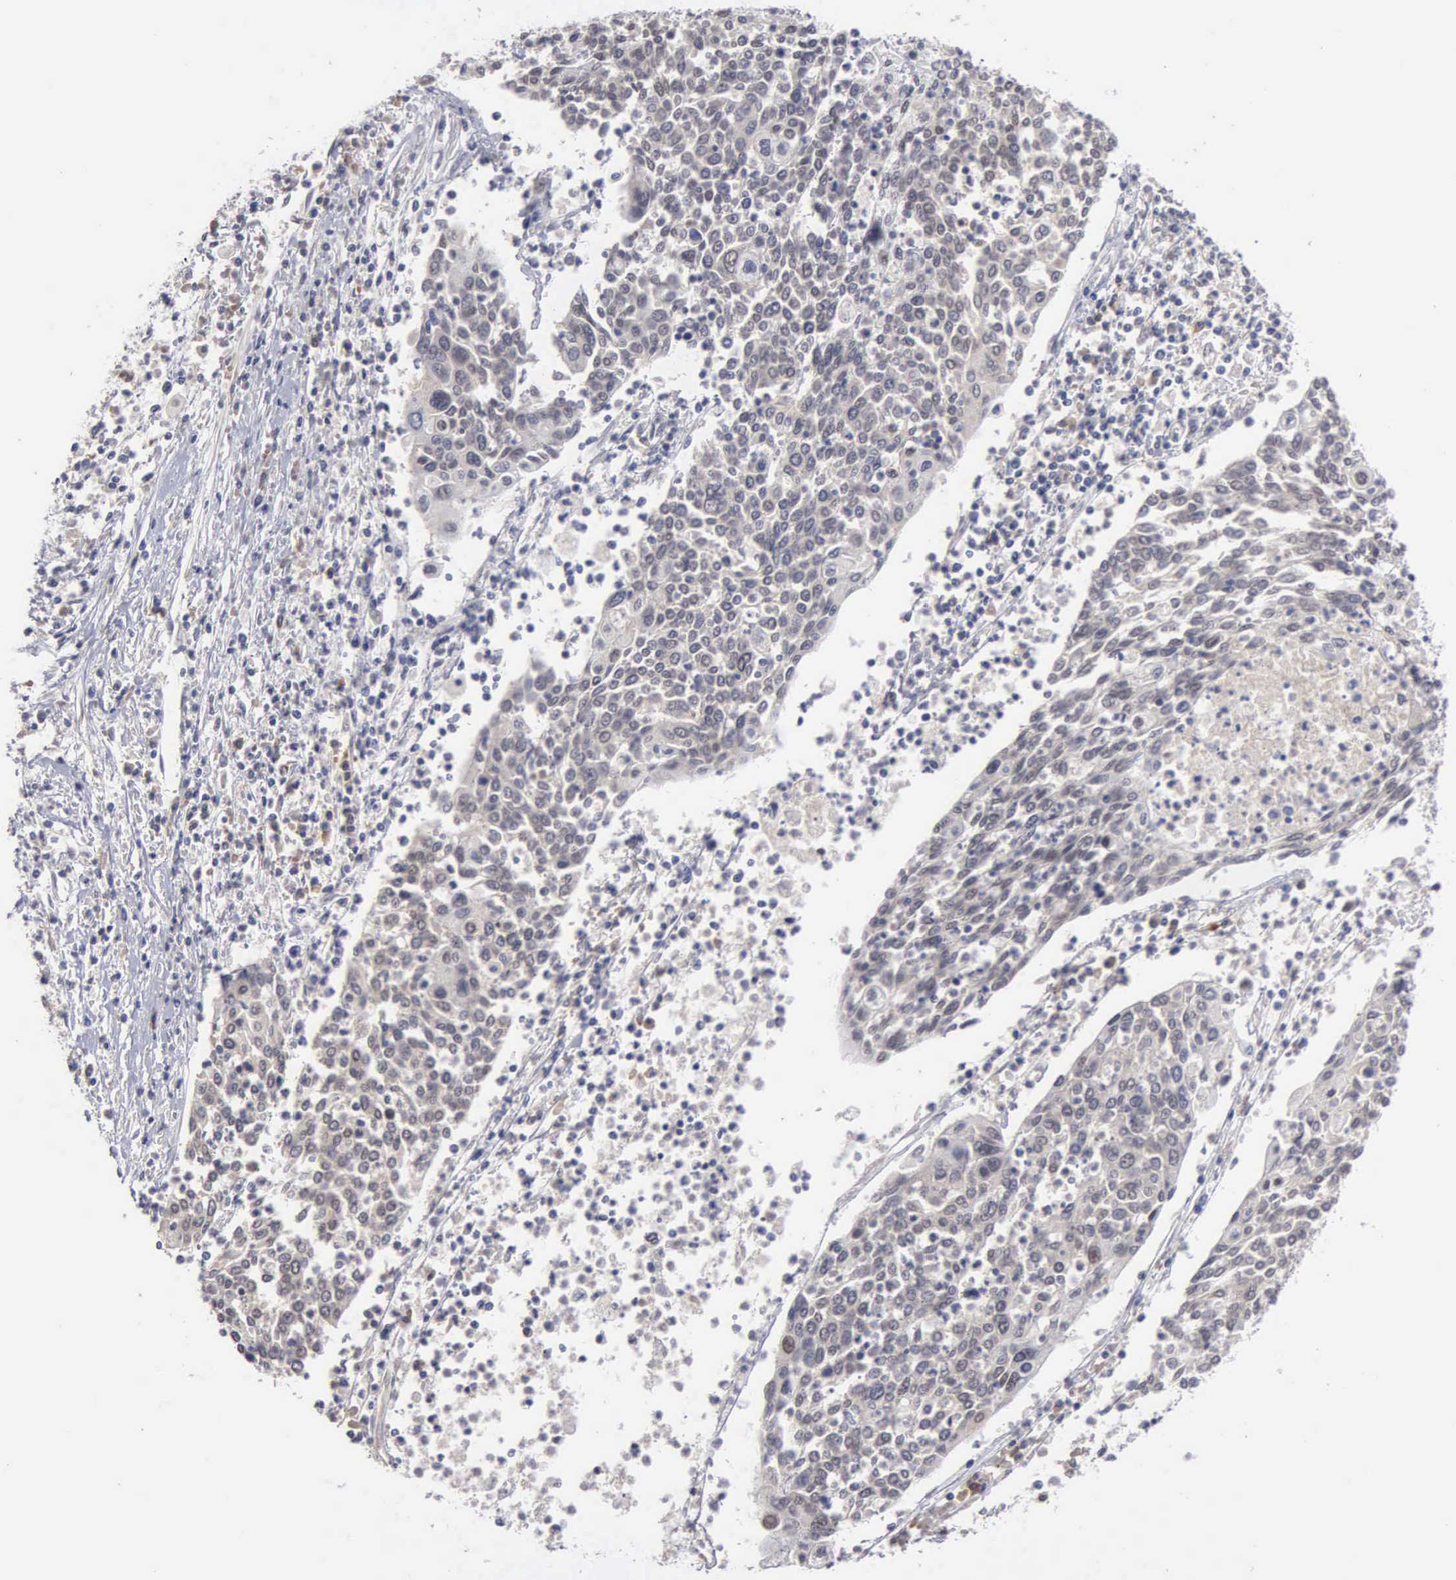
{"staining": {"intensity": "negative", "quantity": "none", "location": "none"}, "tissue": "cervical cancer", "cell_type": "Tumor cells", "image_type": "cancer", "snomed": [{"axis": "morphology", "description": "Squamous cell carcinoma, NOS"}, {"axis": "topography", "description": "Cervix"}], "caption": "Protein analysis of squamous cell carcinoma (cervical) shows no significant positivity in tumor cells. (Immunohistochemistry (ihc), brightfield microscopy, high magnification).", "gene": "ZBTB33", "patient": {"sex": "female", "age": 40}}